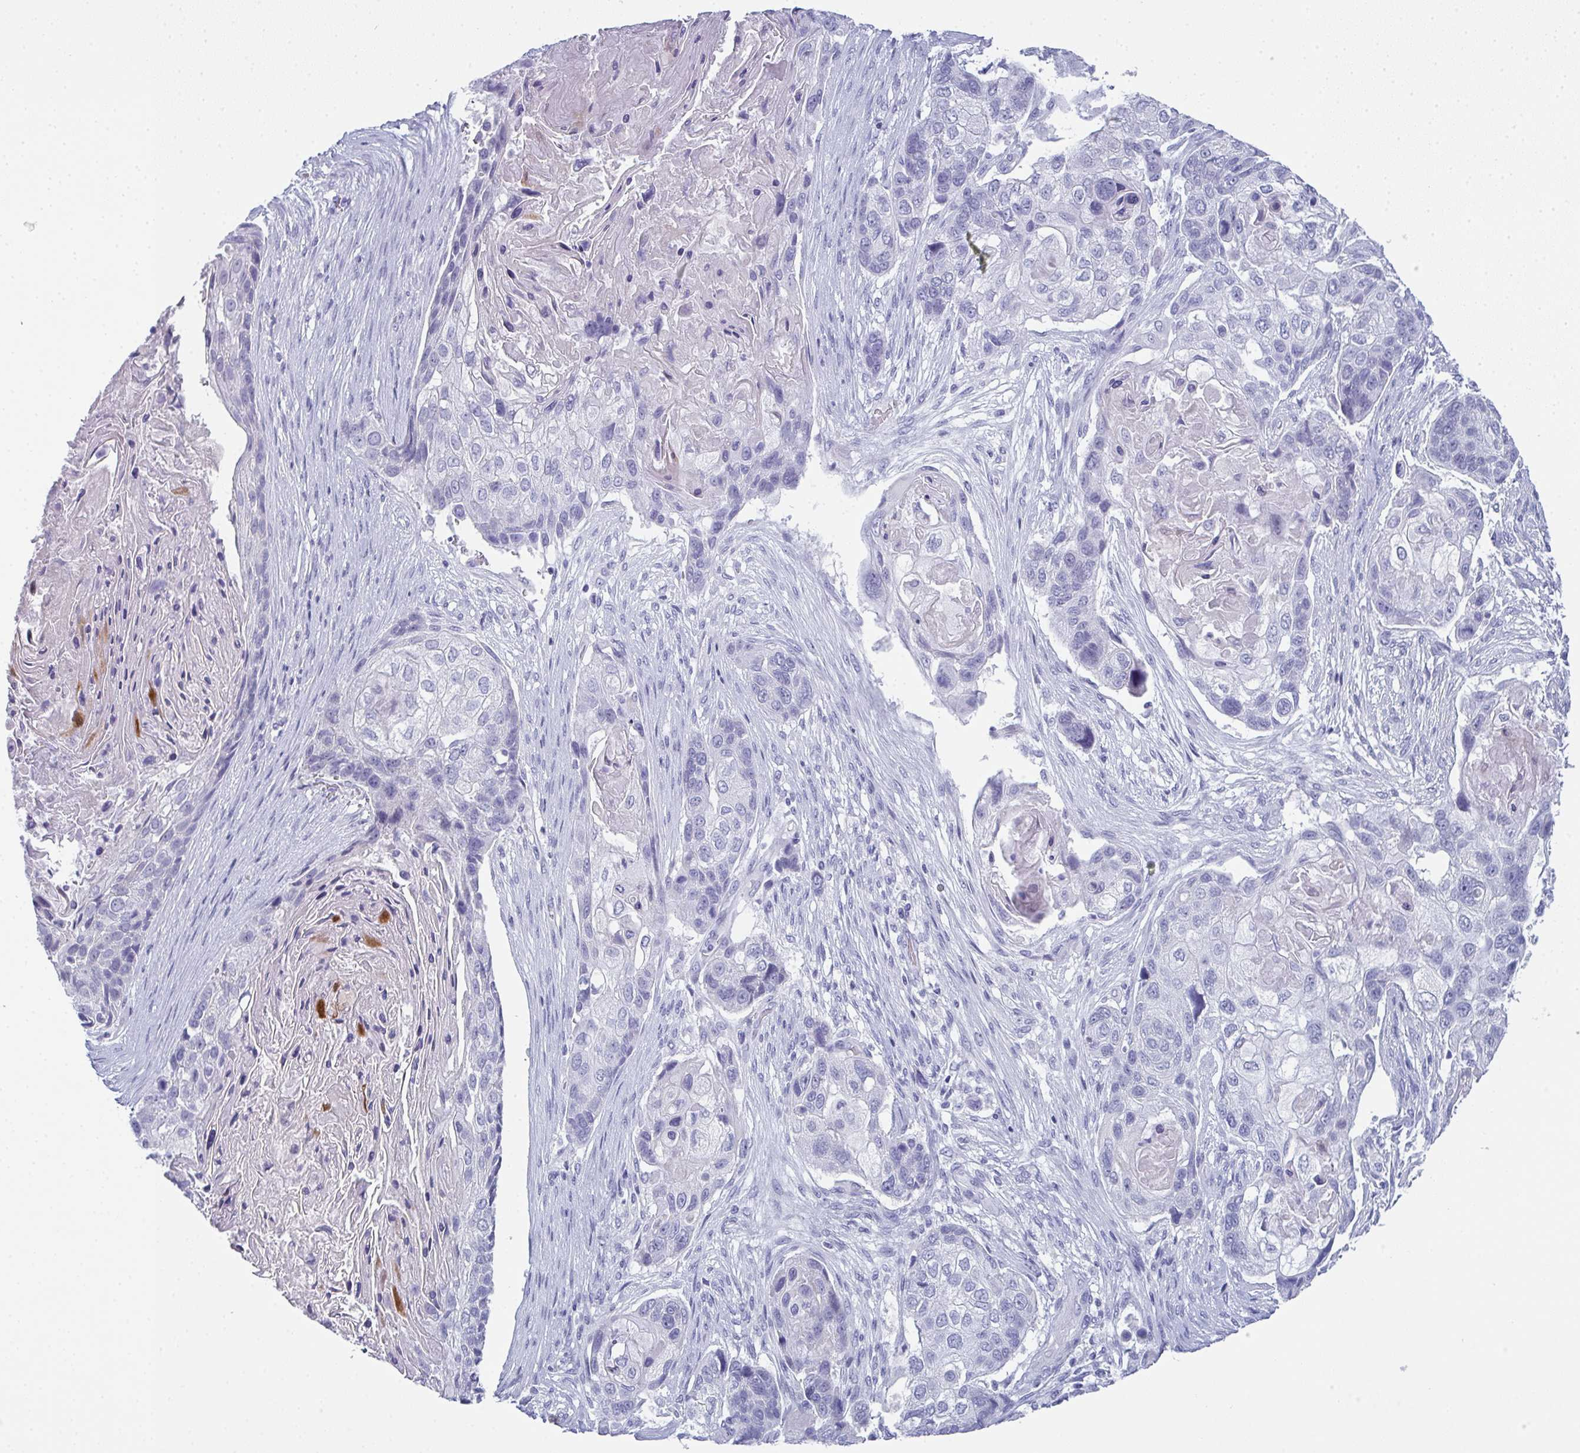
{"staining": {"intensity": "negative", "quantity": "none", "location": "none"}, "tissue": "lung cancer", "cell_type": "Tumor cells", "image_type": "cancer", "snomed": [{"axis": "morphology", "description": "Squamous cell carcinoma, NOS"}, {"axis": "topography", "description": "Lung"}], "caption": "This is an immunohistochemistry image of human lung cancer. There is no expression in tumor cells.", "gene": "SLC36A2", "patient": {"sex": "male", "age": 69}}